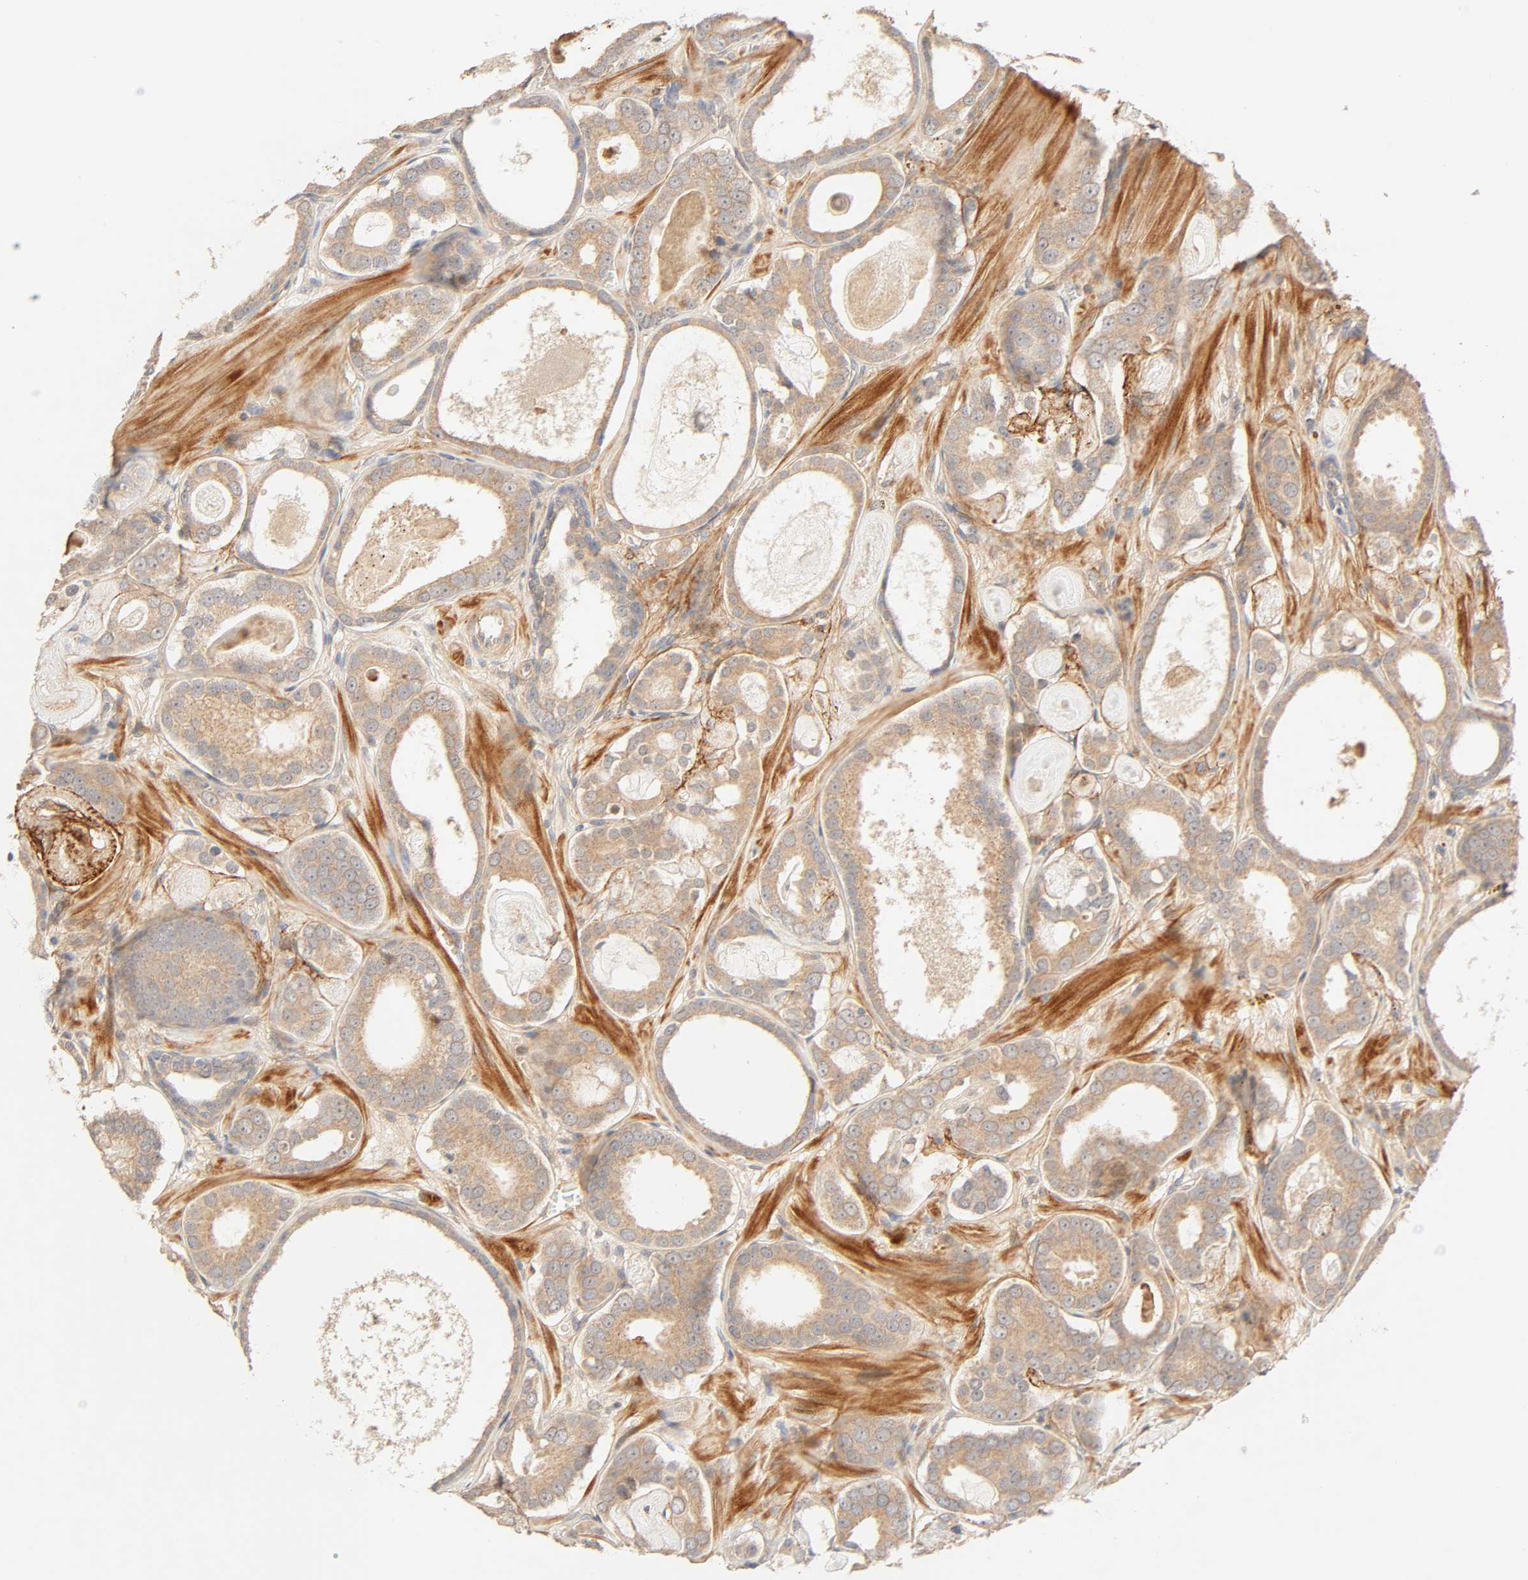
{"staining": {"intensity": "moderate", "quantity": ">75%", "location": "cytoplasmic/membranous"}, "tissue": "prostate cancer", "cell_type": "Tumor cells", "image_type": "cancer", "snomed": [{"axis": "morphology", "description": "Adenocarcinoma, Low grade"}, {"axis": "topography", "description": "Prostate"}], "caption": "An image of low-grade adenocarcinoma (prostate) stained for a protein displays moderate cytoplasmic/membranous brown staining in tumor cells.", "gene": "CACNA1G", "patient": {"sex": "male", "age": 57}}